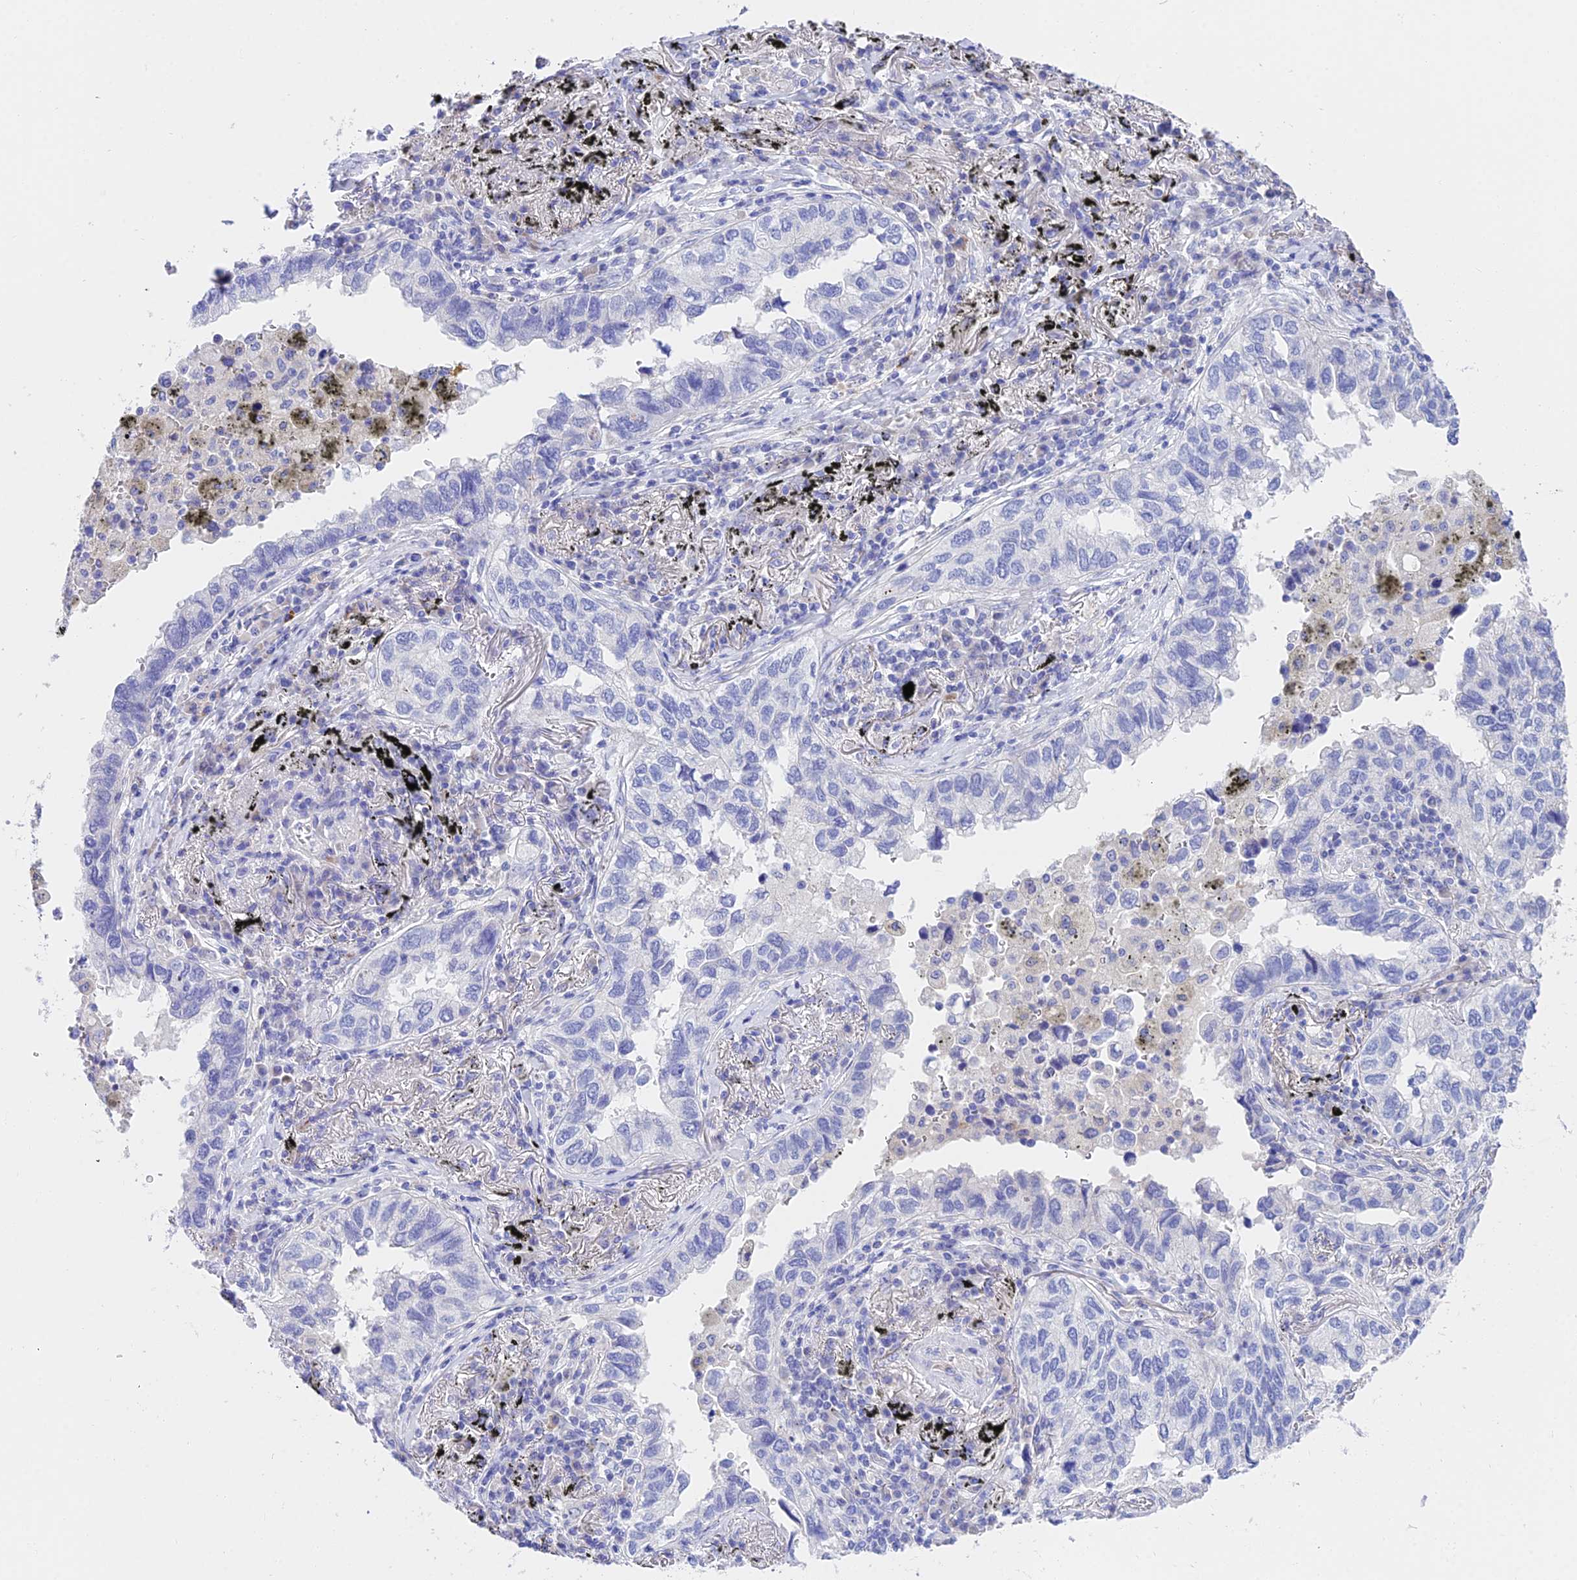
{"staining": {"intensity": "negative", "quantity": "none", "location": "none"}, "tissue": "lung cancer", "cell_type": "Tumor cells", "image_type": "cancer", "snomed": [{"axis": "morphology", "description": "Adenocarcinoma, NOS"}, {"axis": "topography", "description": "Lung"}], "caption": "This is an immunohistochemistry (IHC) micrograph of lung adenocarcinoma. There is no staining in tumor cells.", "gene": "CEP41", "patient": {"sex": "male", "age": 65}}